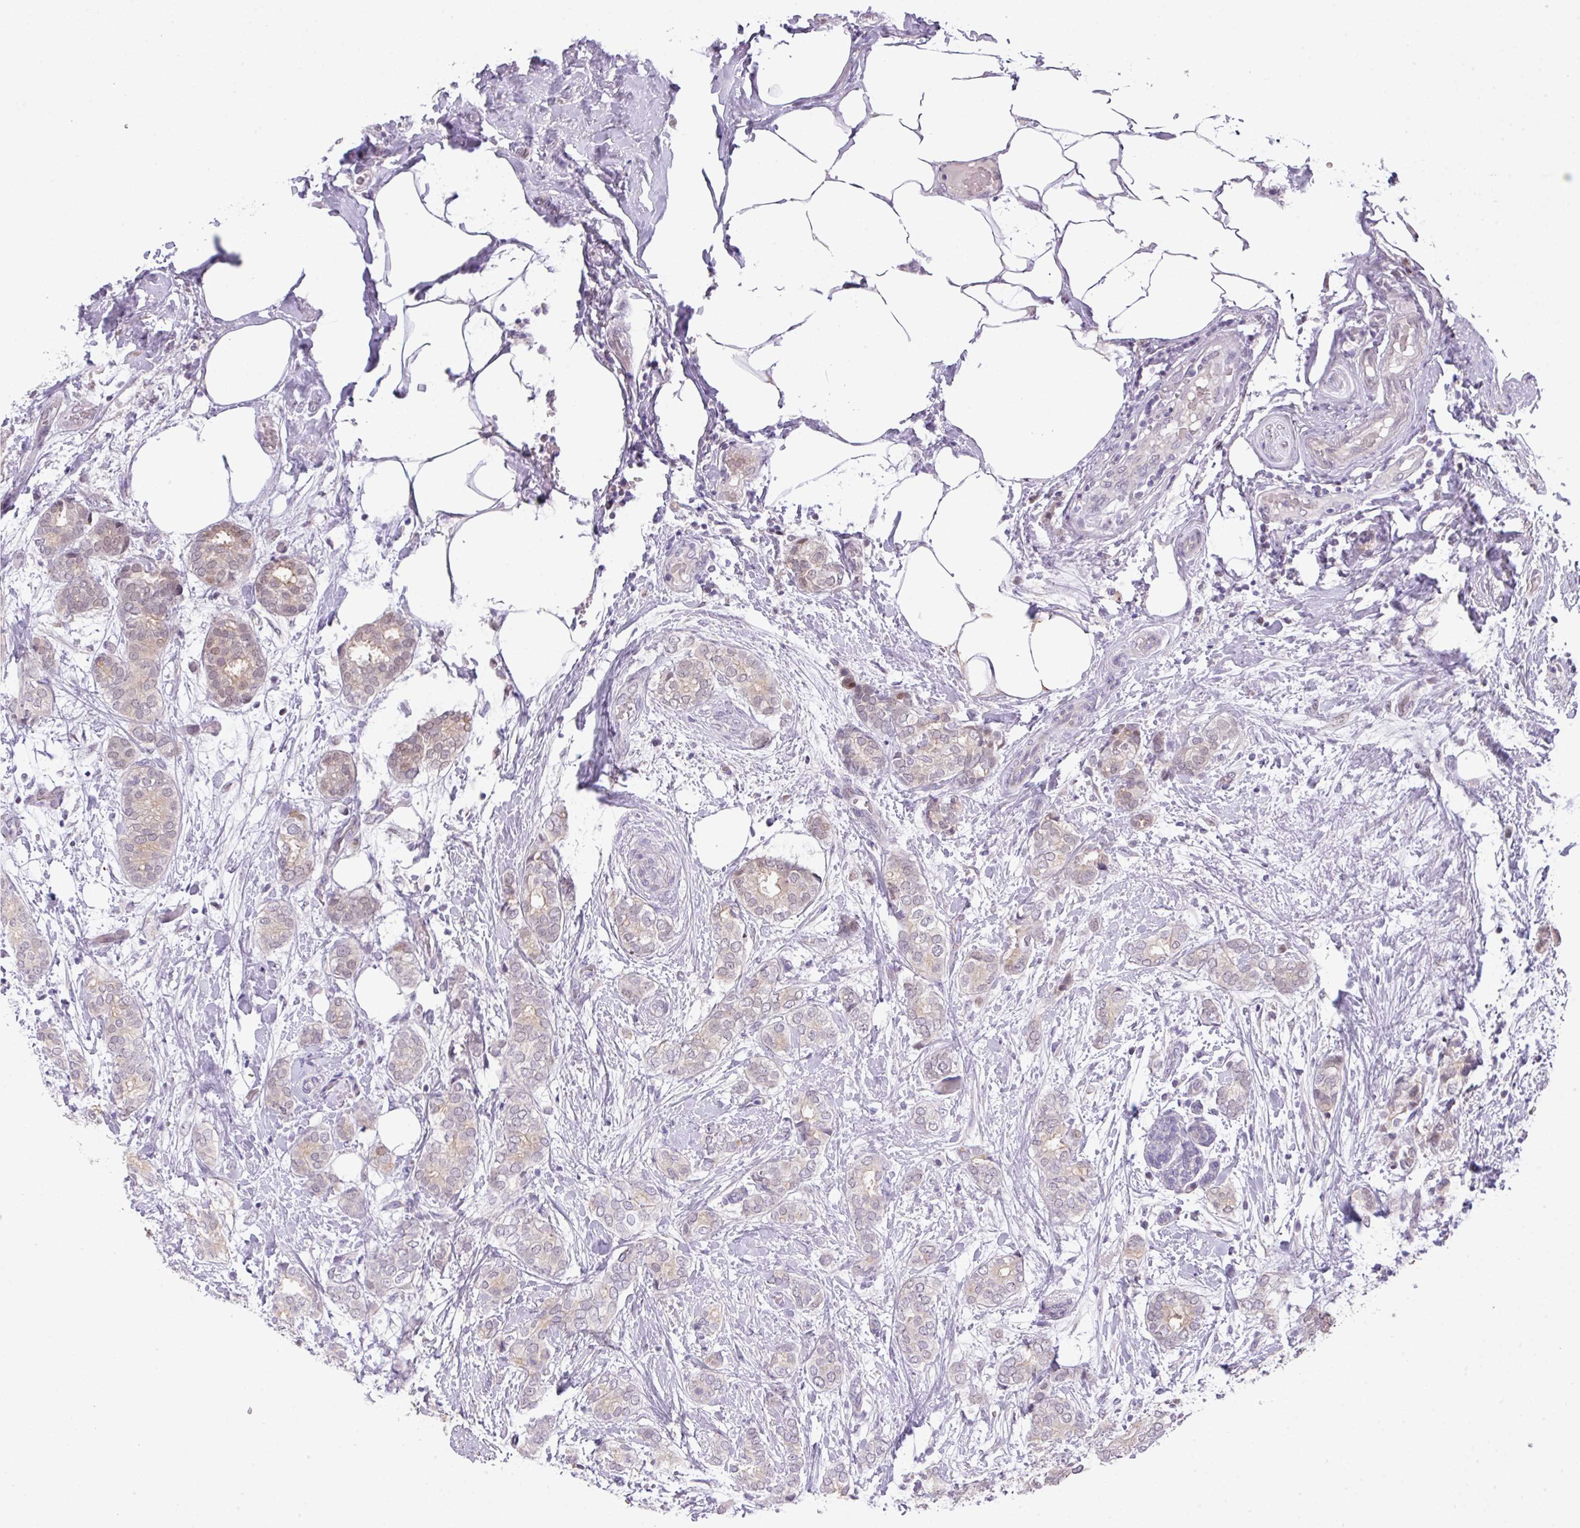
{"staining": {"intensity": "weak", "quantity": "<25%", "location": "cytoplasmic/membranous"}, "tissue": "breast cancer", "cell_type": "Tumor cells", "image_type": "cancer", "snomed": [{"axis": "morphology", "description": "Duct carcinoma"}, {"axis": "topography", "description": "Breast"}], "caption": "Immunohistochemical staining of breast cancer demonstrates no significant staining in tumor cells.", "gene": "ANKRD13B", "patient": {"sex": "female", "age": 73}}